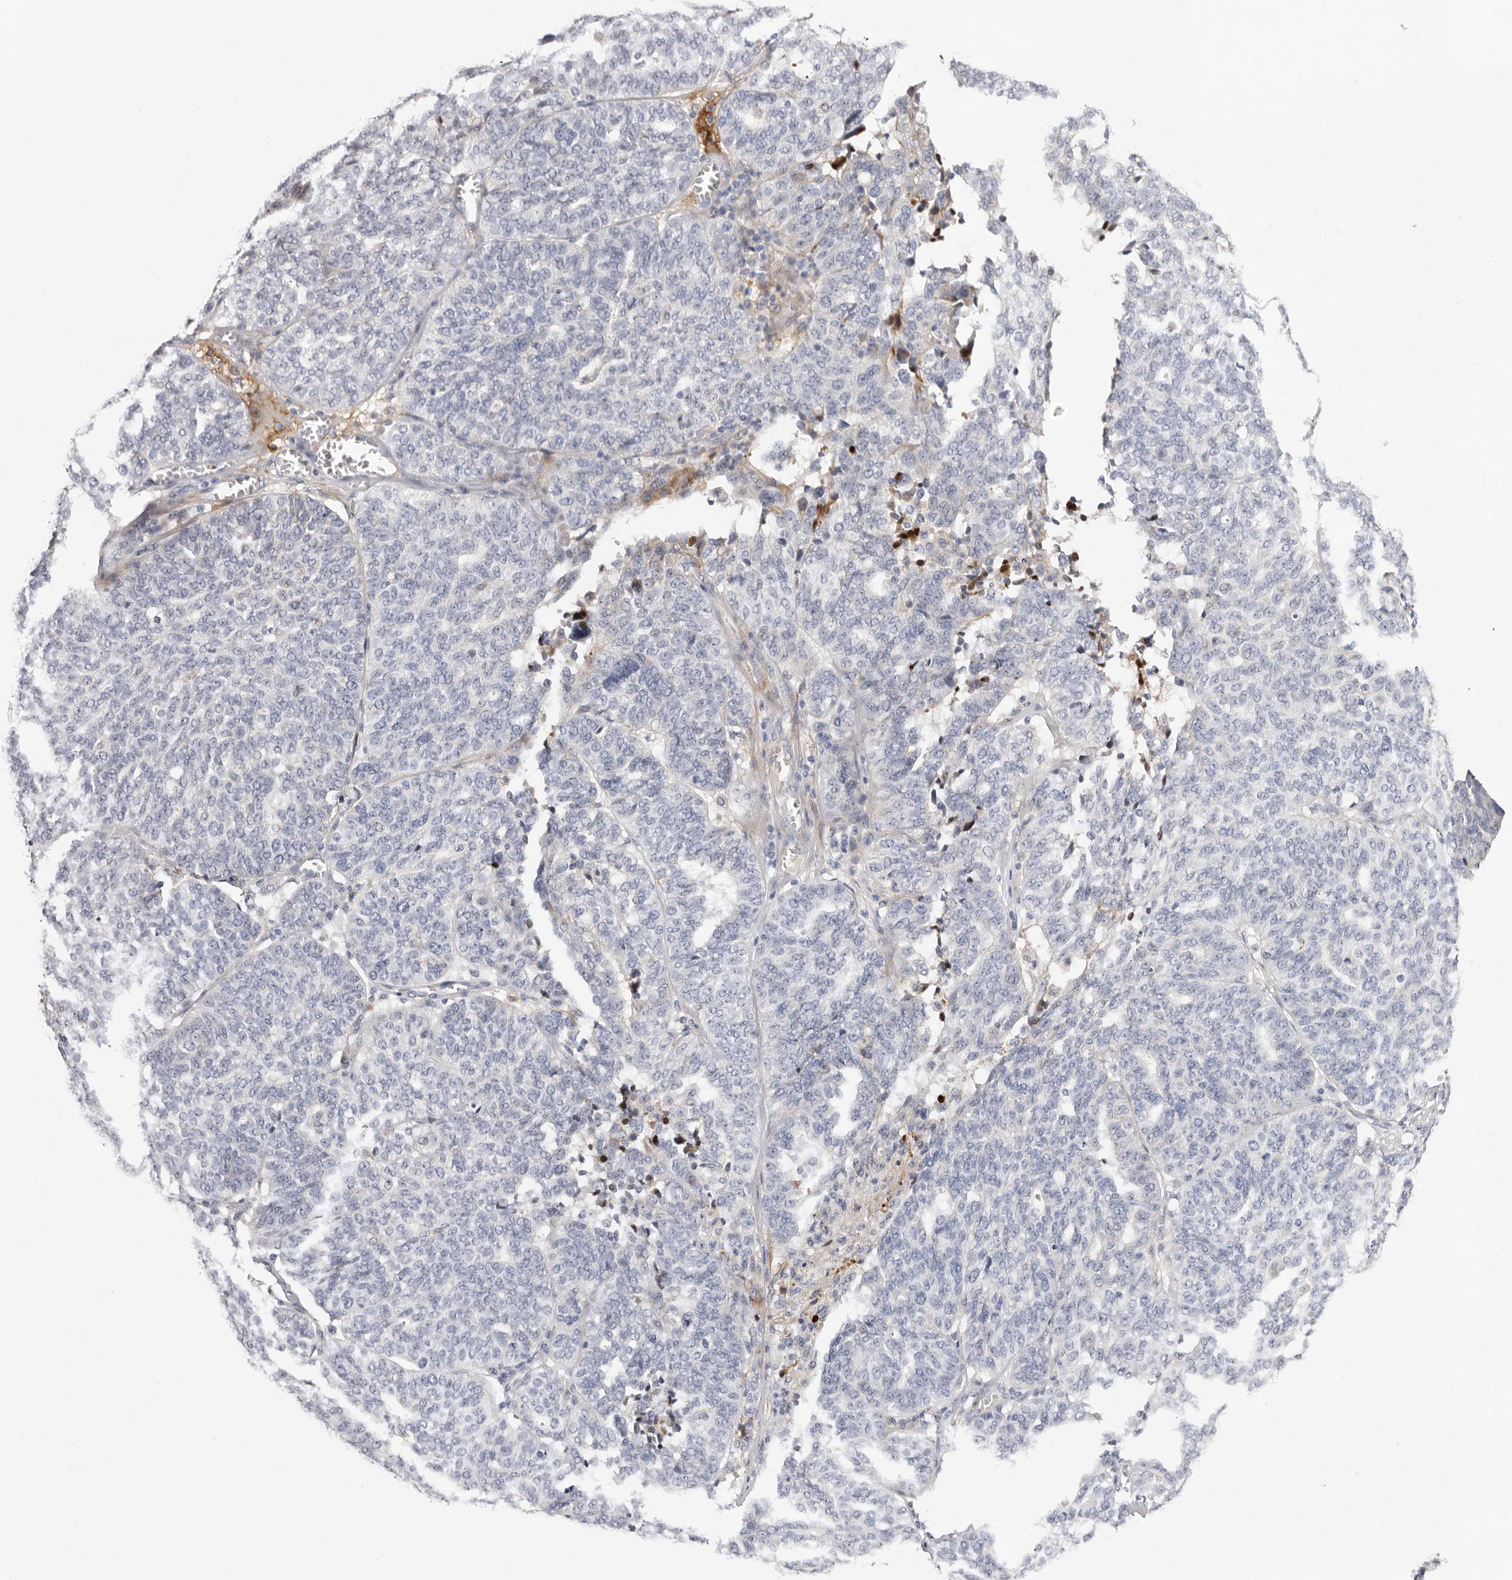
{"staining": {"intensity": "negative", "quantity": "none", "location": "none"}, "tissue": "ovarian cancer", "cell_type": "Tumor cells", "image_type": "cancer", "snomed": [{"axis": "morphology", "description": "Cystadenocarcinoma, serous, NOS"}, {"axis": "topography", "description": "Ovary"}], "caption": "A high-resolution photomicrograph shows immunohistochemistry (IHC) staining of ovarian cancer (serous cystadenocarcinoma), which reveals no significant staining in tumor cells.", "gene": "LMLN", "patient": {"sex": "female", "age": 59}}